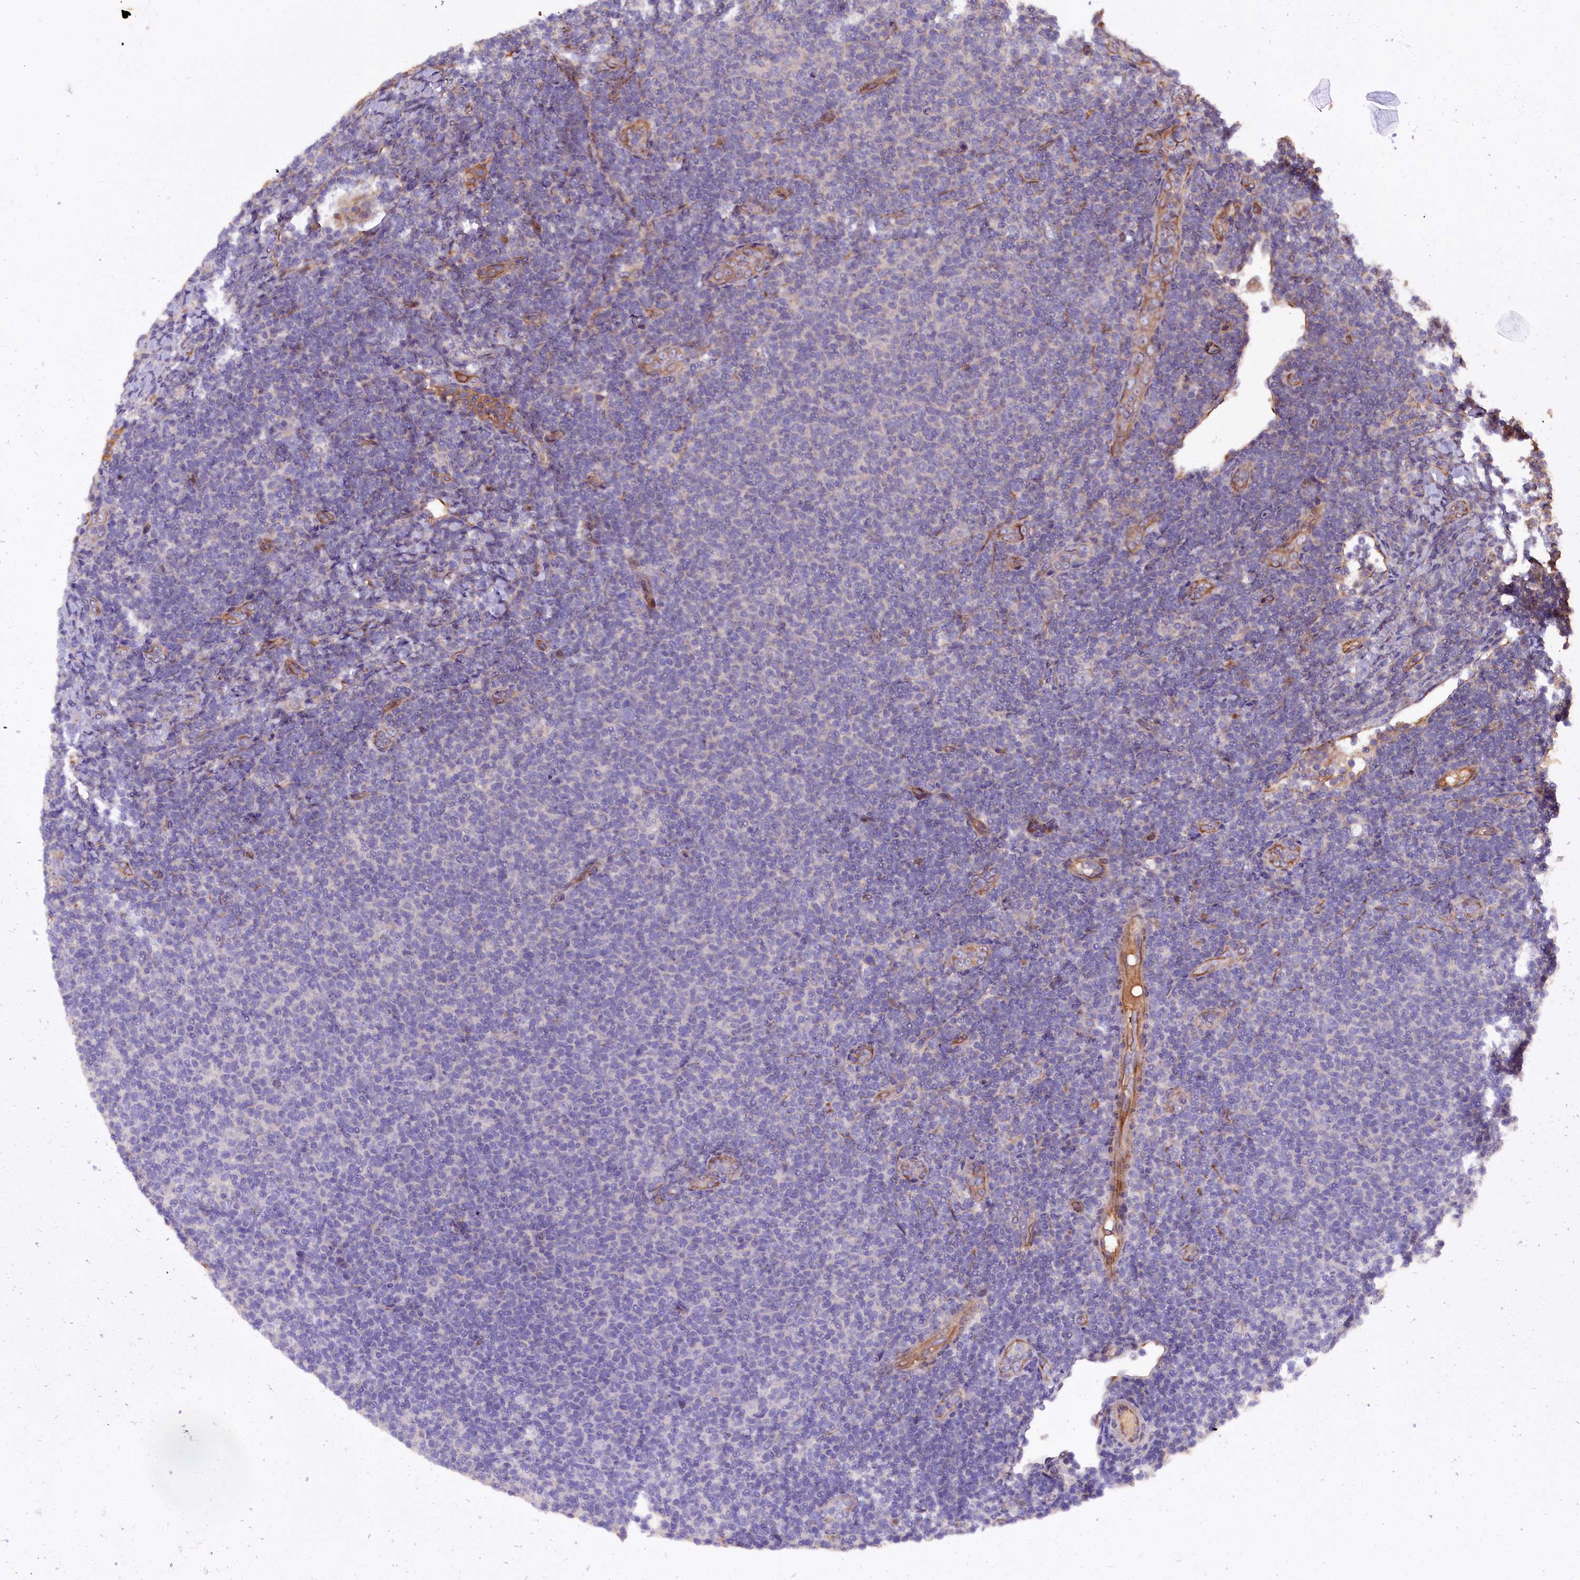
{"staining": {"intensity": "negative", "quantity": "none", "location": "none"}, "tissue": "lymphoma", "cell_type": "Tumor cells", "image_type": "cancer", "snomed": [{"axis": "morphology", "description": "Malignant lymphoma, non-Hodgkin's type, Low grade"}, {"axis": "topography", "description": "Lymph node"}], "caption": "Protein analysis of lymphoma shows no significant staining in tumor cells. (Brightfield microscopy of DAB immunohistochemistry at high magnification).", "gene": "GREB1L", "patient": {"sex": "male", "age": 66}}